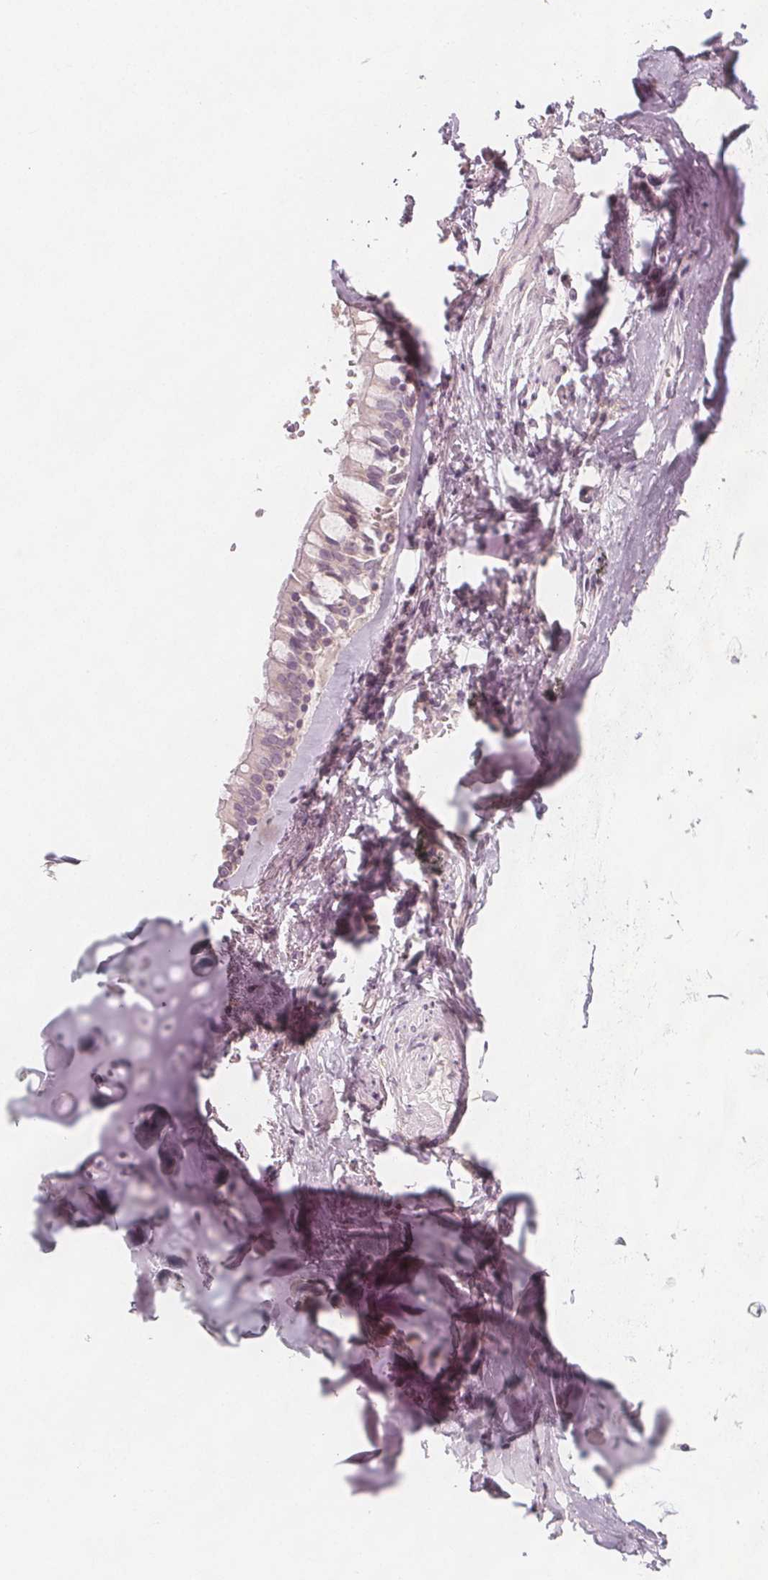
{"staining": {"intensity": "negative", "quantity": "none", "location": "none"}, "tissue": "soft tissue", "cell_type": "Chondrocytes", "image_type": "normal", "snomed": [{"axis": "morphology", "description": "Normal tissue, NOS"}, {"axis": "topography", "description": "Cartilage tissue"}, {"axis": "topography", "description": "Bronchus"}, {"axis": "topography", "description": "Peripheral nerve tissue"}], "caption": "Chondrocytes show no significant staining in unremarkable soft tissue. (Brightfield microscopy of DAB (3,3'-diaminobenzidine) immunohistochemistry at high magnification).", "gene": "C1orf167", "patient": {"sex": "male", "age": 67}}